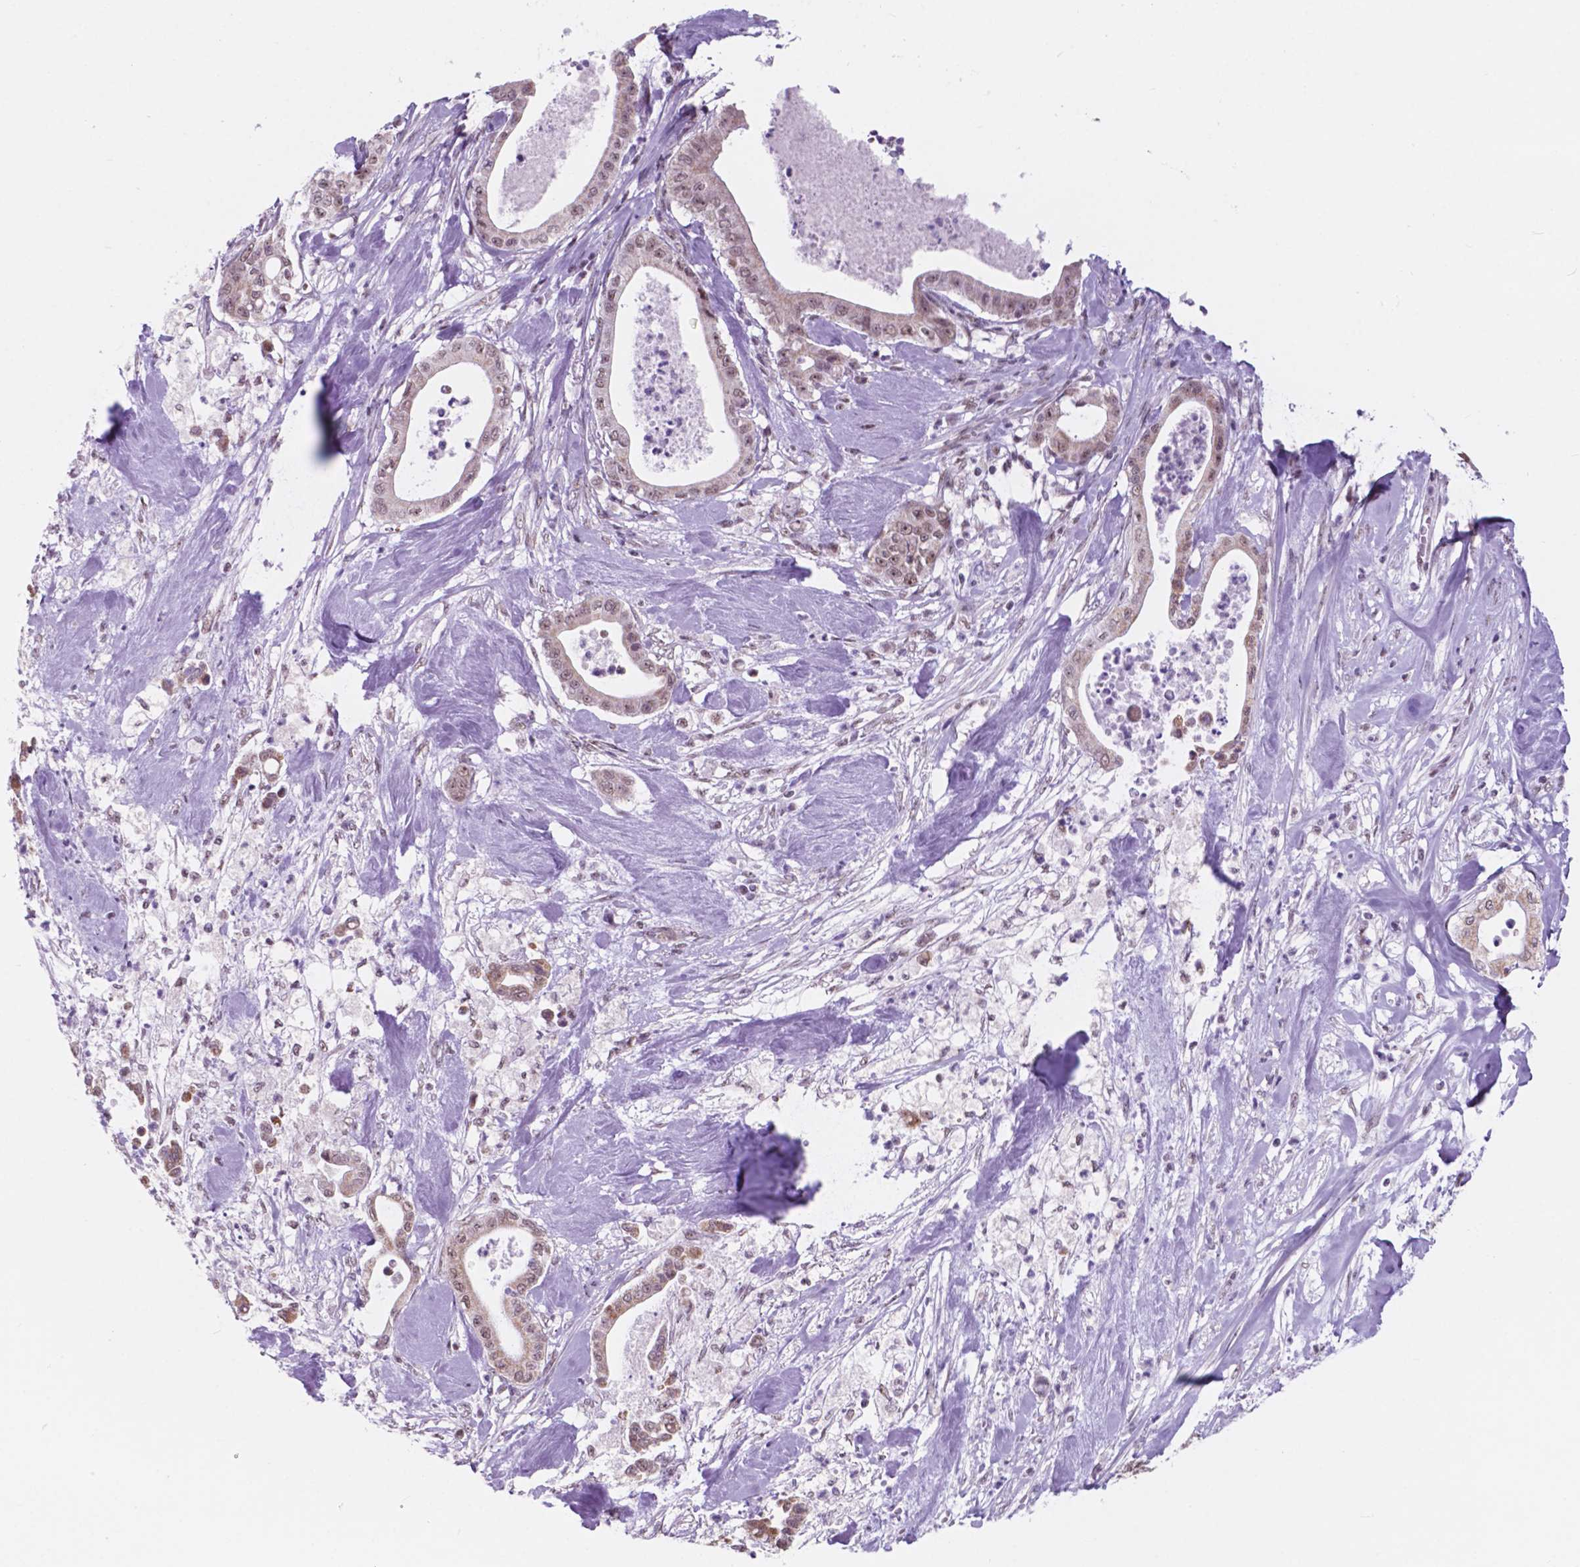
{"staining": {"intensity": "weak", "quantity": "25%-75%", "location": "nuclear"}, "tissue": "pancreatic cancer", "cell_type": "Tumor cells", "image_type": "cancer", "snomed": [{"axis": "morphology", "description": "Adenocarcinoma, NOS"}, {"axis": "topography", "description": "Pancreas"}], "caption": "Approximately 25%-75% of tumor cells in human adenocarcinoma (pancreatic) exhibit weak nuclear protein positivity as visualized by brown immunohistochemical staining.", "gene": "BCAS2", "patient": {"sex": "male", "age": 71}}